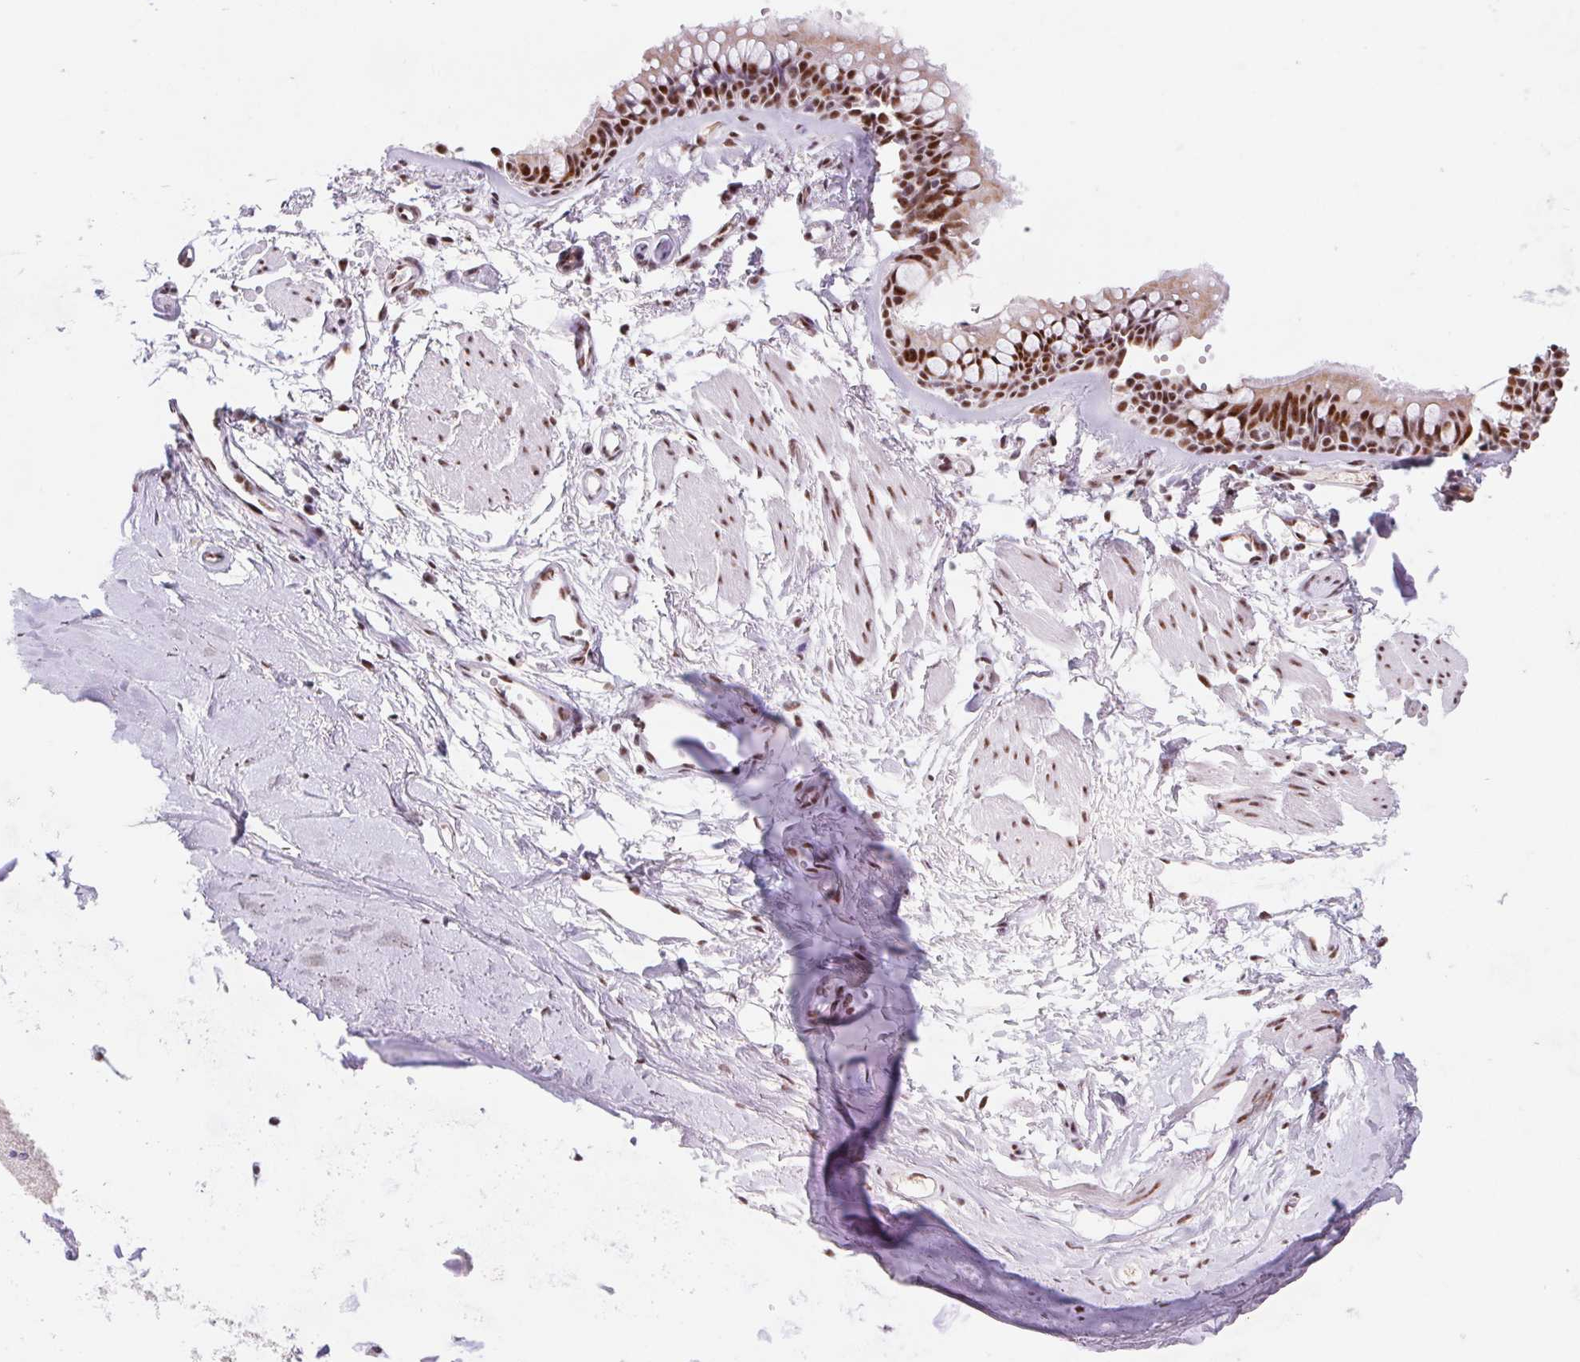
{"staining": {"intensity": "moderate", "quantity": ">75%", "location": "nuclear"}, "tissue": "soft tissue", "cell_type": "Chondrocytes", "image_type": "normal", "snomed": [{"axis": "morphology", "description": "Normal tissue, NOS"}, {"axis": "topography", "description": "Cartilage tissue"}, {"axis": "topography", "description": "Bronchus"}], "caption": "Moderate nuclear protein expression is identified in approximately >75% of chondrocytes in soft tissue. The staining was performed using DAB, with brown indicating positive protein expression. Nuclei are stained blue with hematoxylin.", "gene": "DPPA5", "patient": {"sex": "female", "age": 79}}